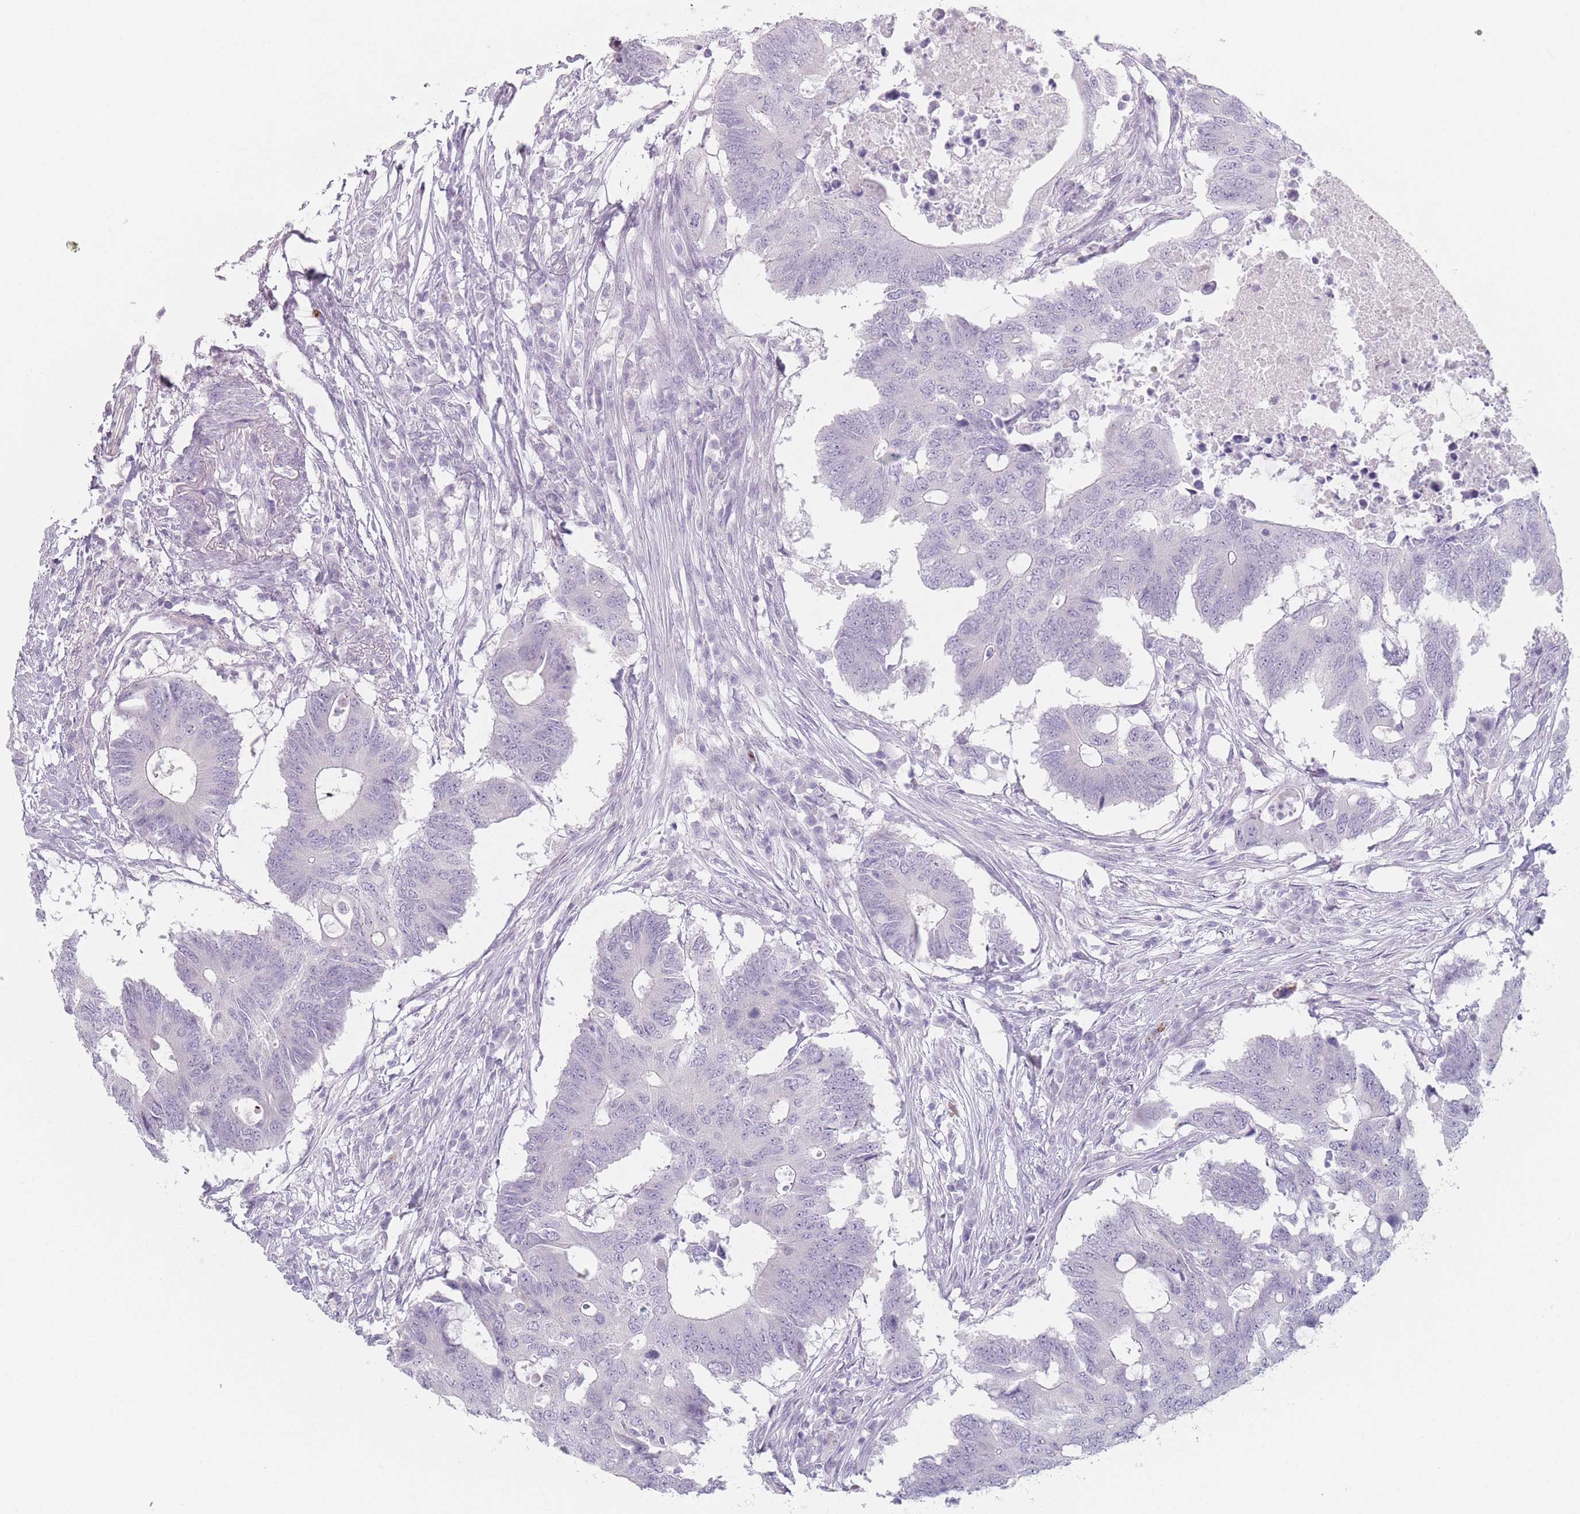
{"staining": {"intensity": "negative", "quantity": "none", "location": "none"}, "tissue": "colorectal cancer", "cell_type": "Tumor cells", "image_type": "cancer", "snomed": [{"axis": "morphology", "description": "Adenocarcinoma, NOS"}, {"axis": "topography", "description": "Colon"}], "caption": "High power microscopy histopathology image of an immunohistochemistry (IHC) micrograph of colorectal adenocarcinoma, revealing no significant positivity in tumor cells.", "gene": "RNF4", "patient": {"sex": "male", "age": 71}}